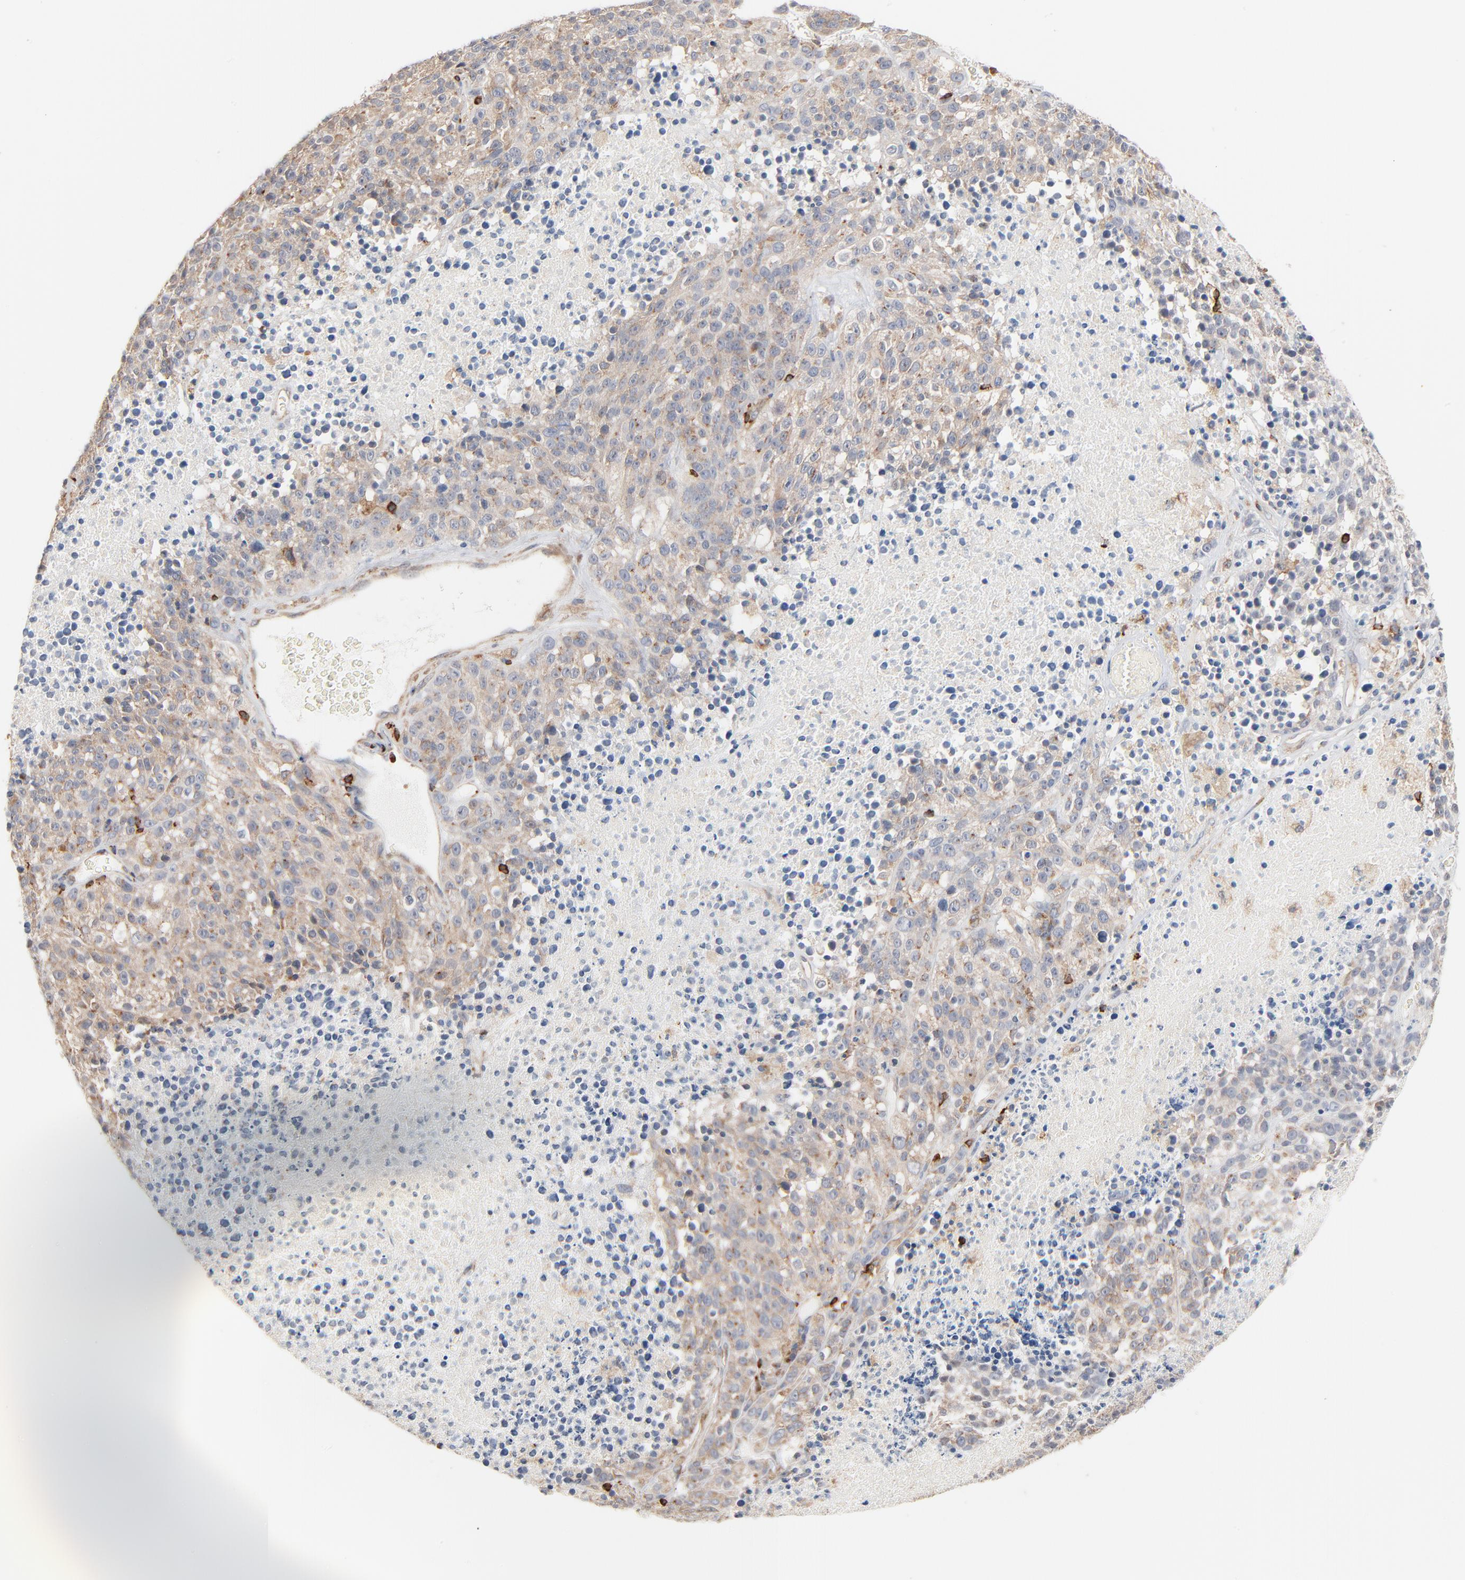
{"staining": {"intensity": "weak", "quantity": ">75%", "location": "cytoplasmic/membranous"}, "tissue": "melanoma", "cell_type": "Tumor cells", "image_type": "cancer", "snomed": [{"axis": "morphology", "description": "Malignant melanoma, Metastatic site"}, {"axis": "topography", "description": "Cerebral cortex"}], "caption": "Immunohistochemical staining of human melanoma displays low levels of weak cytoplasmic/membranous expression in about >75% of tumor cells. The staining was performed using DAB, with brown indicating positive protein expression. Nuclei are stained blue with hematoxylin.", "gene": "SH3KBP1", "patient": {"sex": "female", "age": 52}}